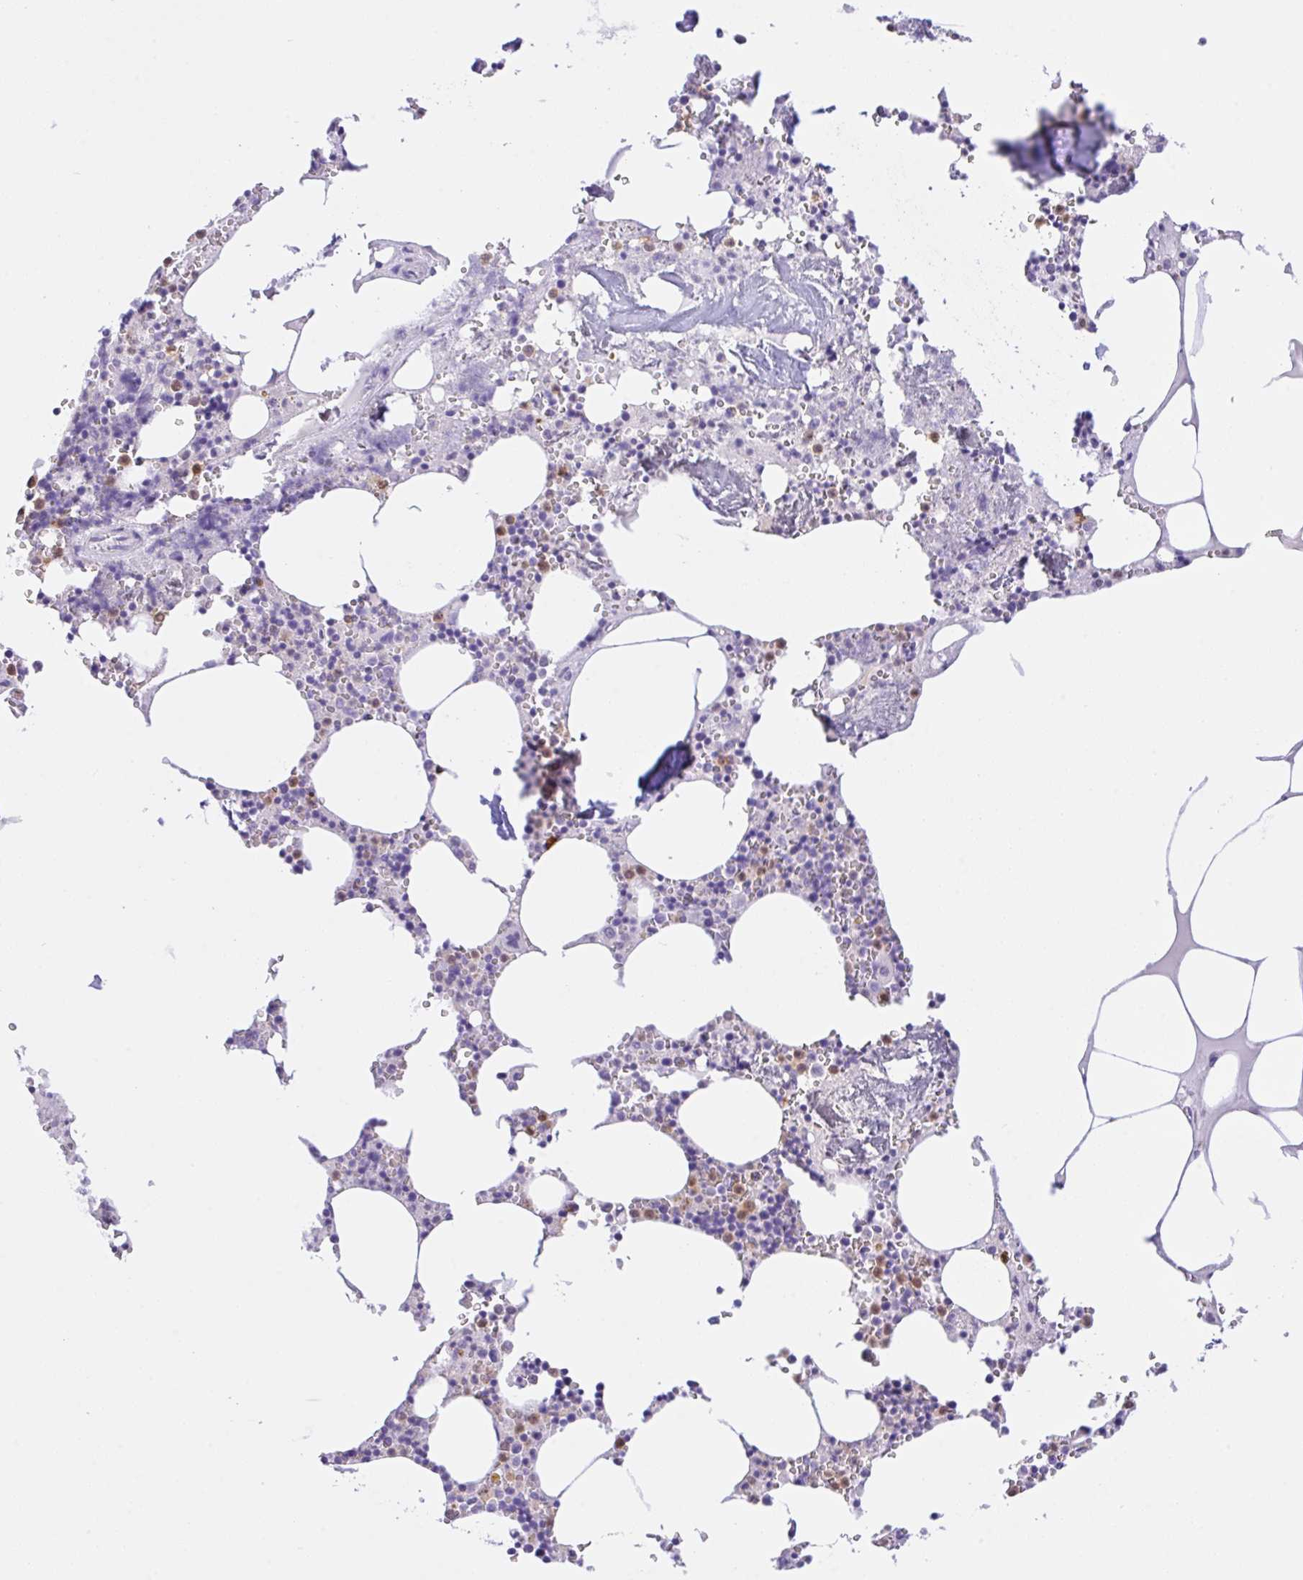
{"staining": {"intensity": "moderate", "quantity": "25%-75%", "location": "cytoplasmic/membranous"}, "tissue": "bone marrow", "cell_type": "Hematopoietic cells", "image_type": "normal", "snomed": [{"axis": "morphology", "description": "Normal tissue, NOS"}, {"axis": "topography", "description": "Bone marrow"}], "caption": "Benign bone marrow was stained to show a protein in brown. There is medium levels of moderate cytoplasmic/membranous positivity in approximately 25%-75% of hematopoietic cells. The staining was performed using DAB, with brown indicating positive protein expression. Nuclei are stained blue with hematoxylin.", "gene": "NCF1", "patient": {"sex": "male", "age": 54}}